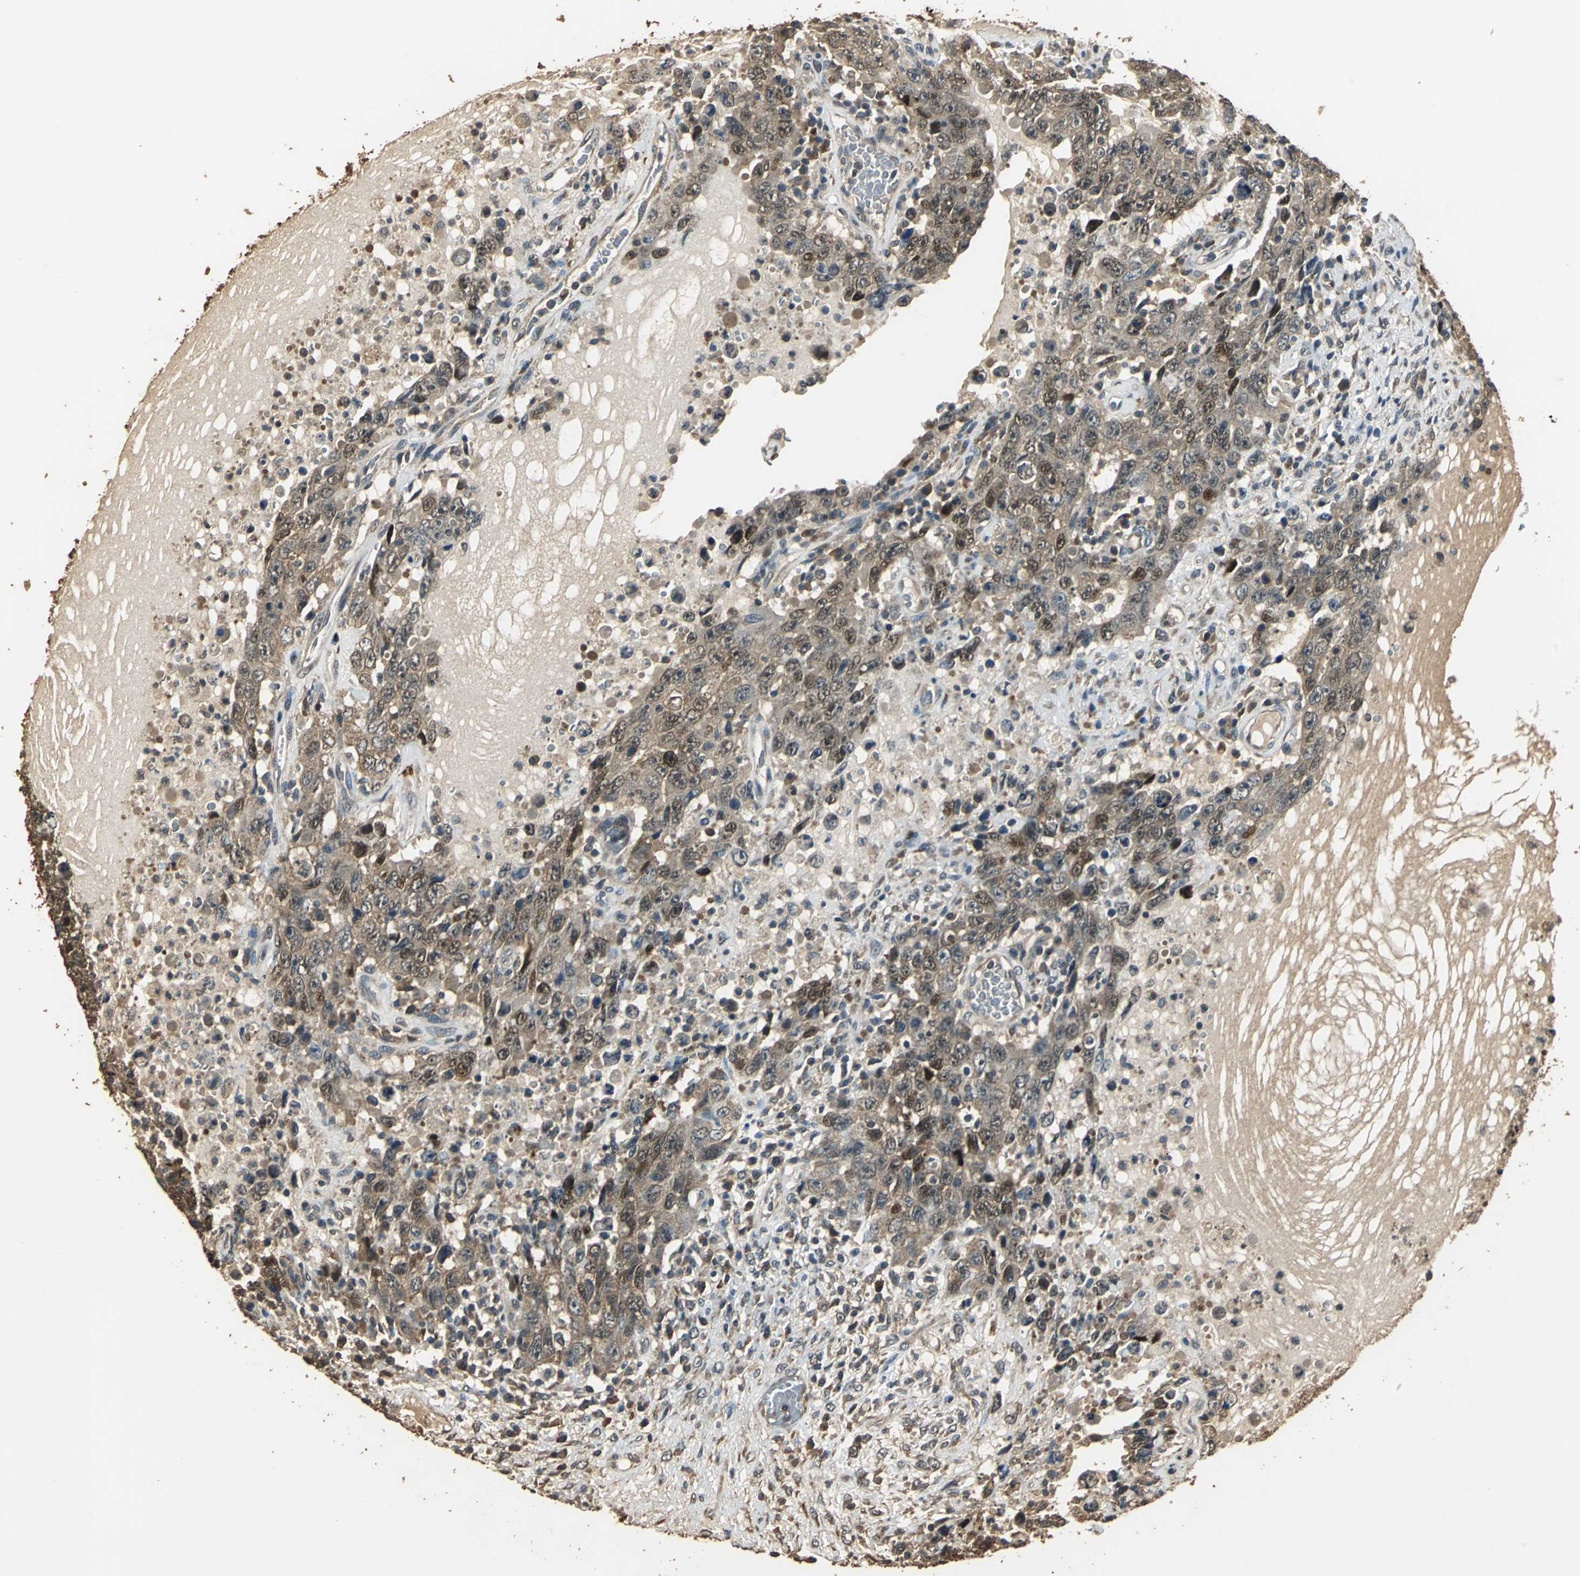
{"staining": {"intensity": "moderate", "quantity": ">75%", "location": "cytoplasmic/membranous,nuclear"}, "tissue": "testis cancer", "cell_type": "Tumor cells", "image_type": "cancer", "snomed": [{"axis": "morphology", "description": "Carcinoma, Embryonal, NOS"}, {"axis": "topography", "description": "Testis"}], "caption": "This photomicrograph demonstrates testis embryonal carcinoma stained with immunohistochemistry (IHC) to label a protein in brown. The cytoplasmic/membranous and nuclear of tumor cells show moderate positivity for the protein. Nuclei are counter-stained blue.", "gene": "TMPRSS4", "patient": {"sex": "male", "age": 26}}